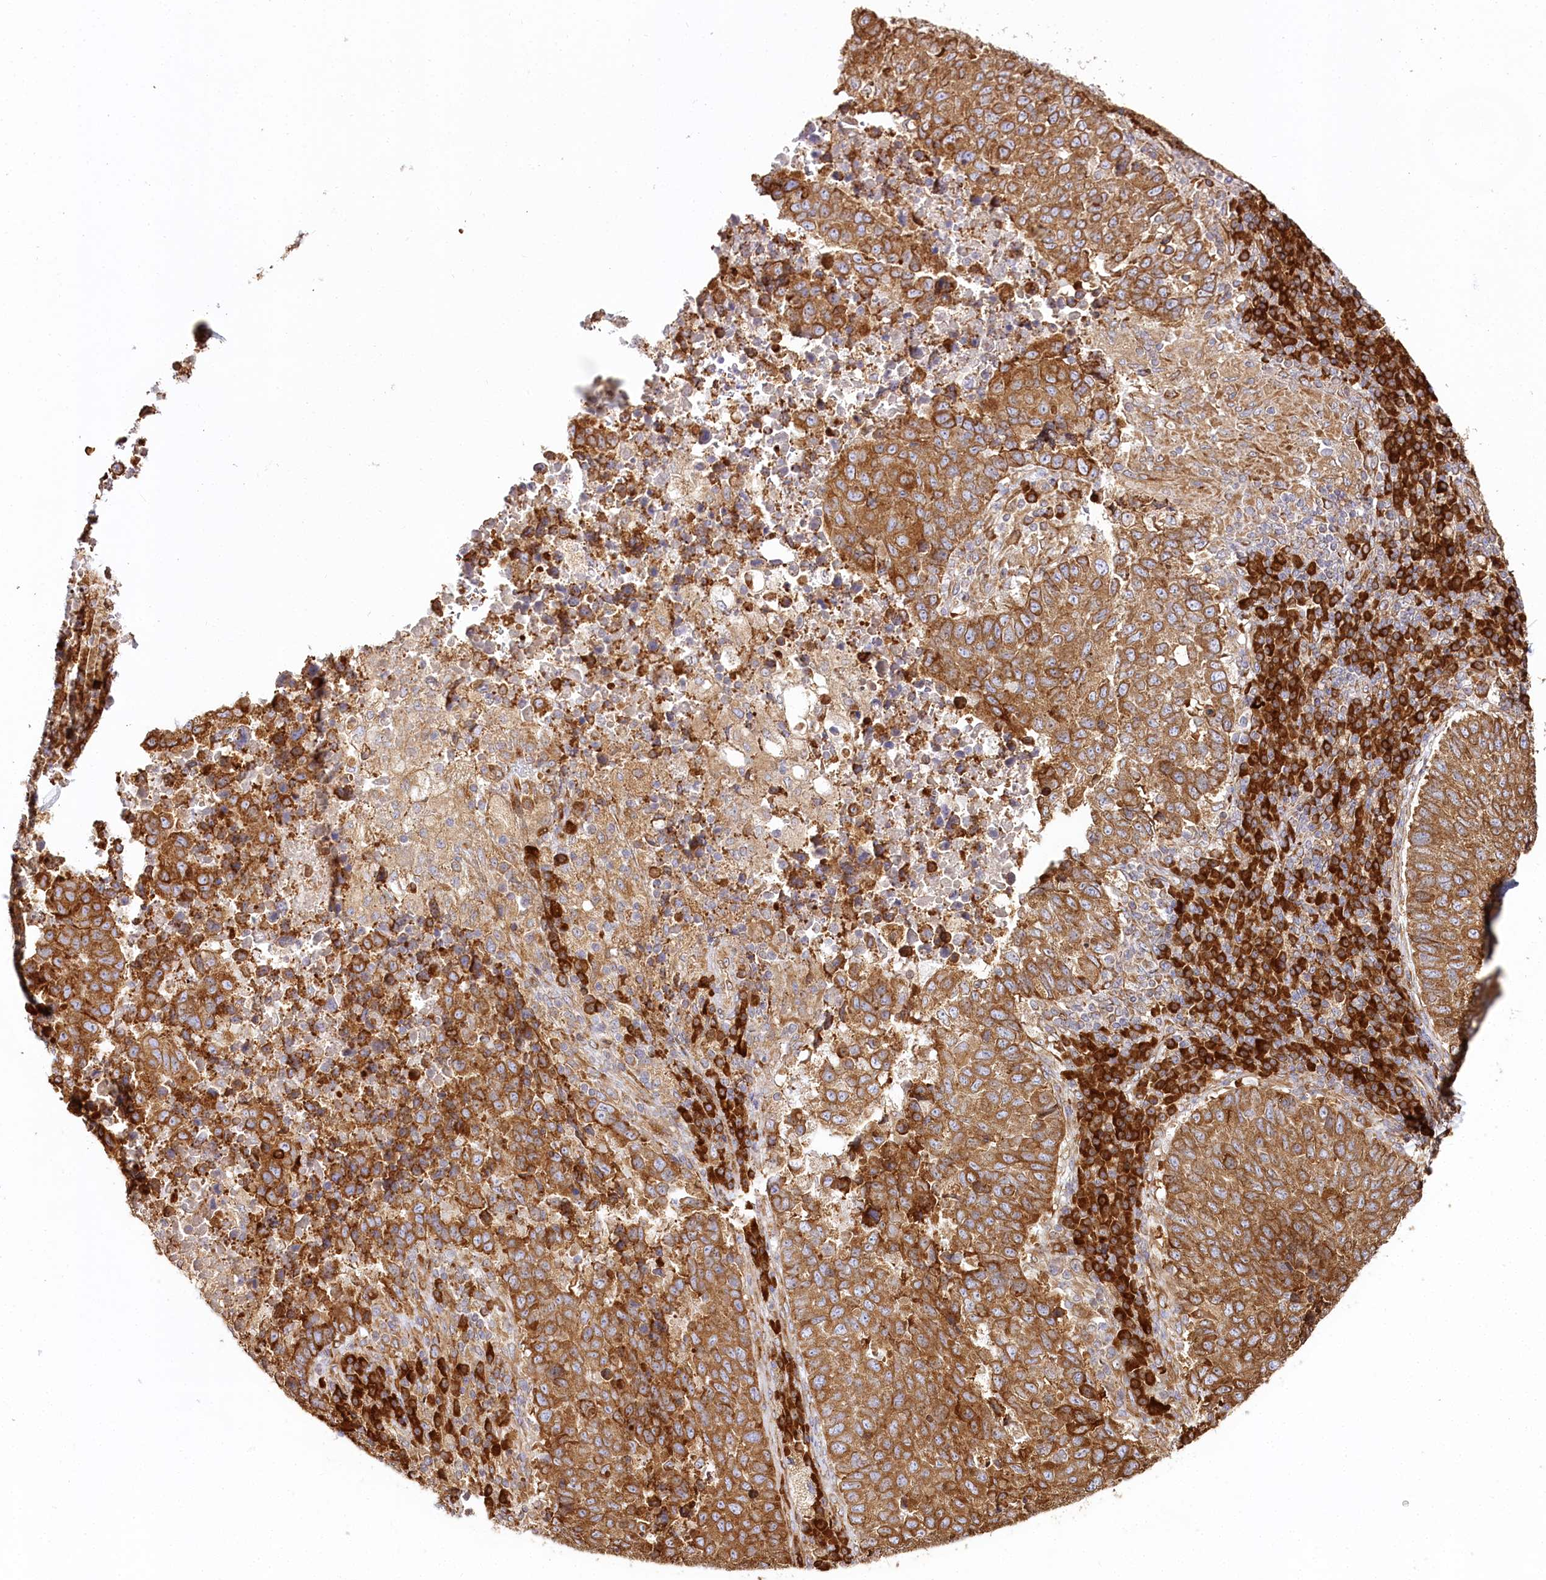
{"staining": {"intensity": "moderate", "quantity": ">75%", "location": "cytoplasmic/membranous"}, "tissue": "lung cancer", "cell_type": "Tumor cells", "image_type": "cancer", "snomed": [{"axis": "morphology", "description": "Squamous cell carcinoma, NOS"}, {"axis": "topography", "description": "Lung"}], "caption": "IHC (DAB (3,3'-diaminobenzidine)) staining of lung cancer (squamous cell carcinoma) exhibits moderate cytoplasmic/membranous protein expression in approximately >75% of tumor cells.", "gene": "CNPY2", "patient": {"sex": "male", "age": 73}}